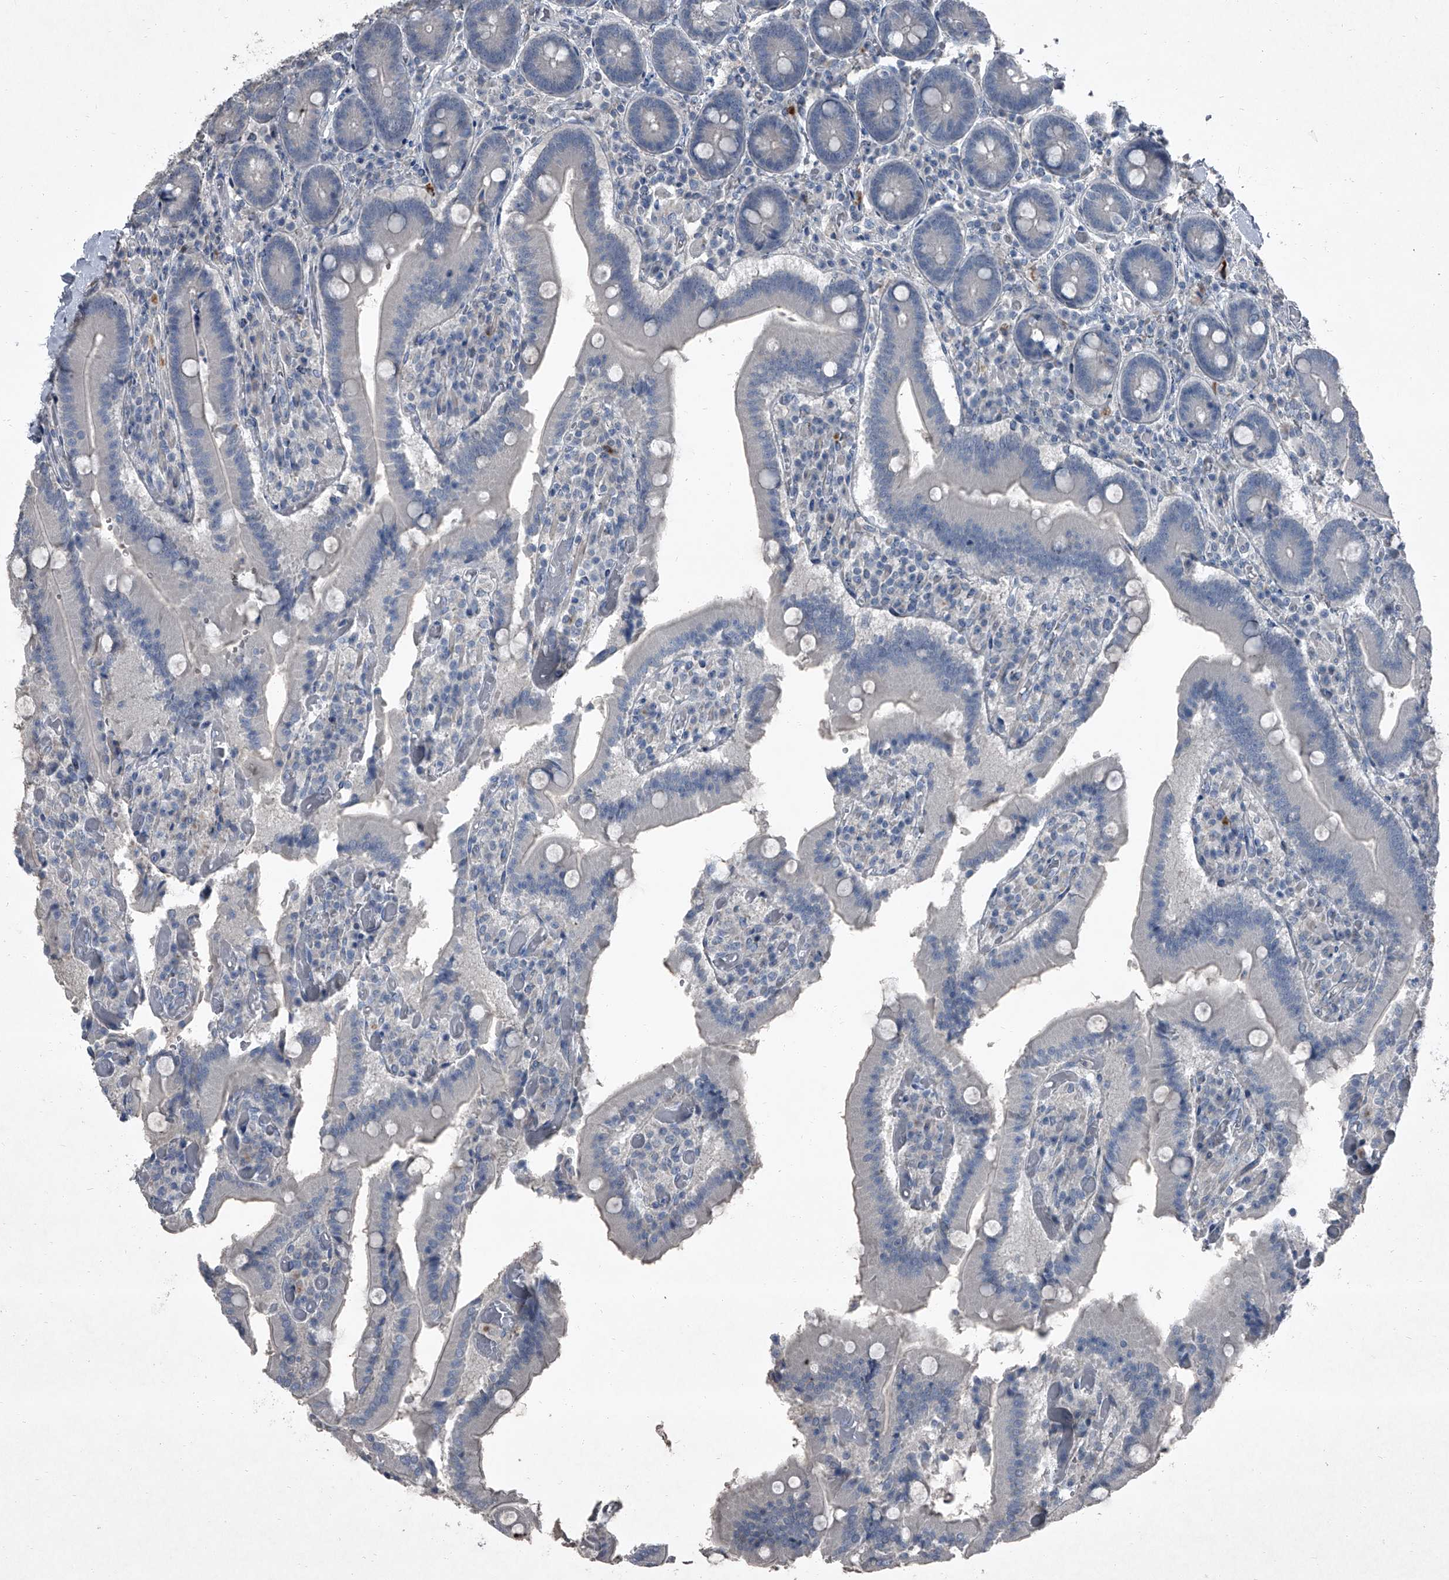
{"staining": {"intensity": "negative", "quantity": "none", "location": "none"}, "tissue": "duodenum", "cell_type": "Glandular cells", "image_type": "normal", "snomed": [{"axis": "morphology", "description": "Normal tissue, NOS"}, {"axis": "topography", "description": "Duodenum"}], "caption": "Histopathology image shows no significant protein positivity in glandular cells of unremarkable duodenum.", "gene": "HEPHL1", "patient": {"sex": "female", "age": 62}}